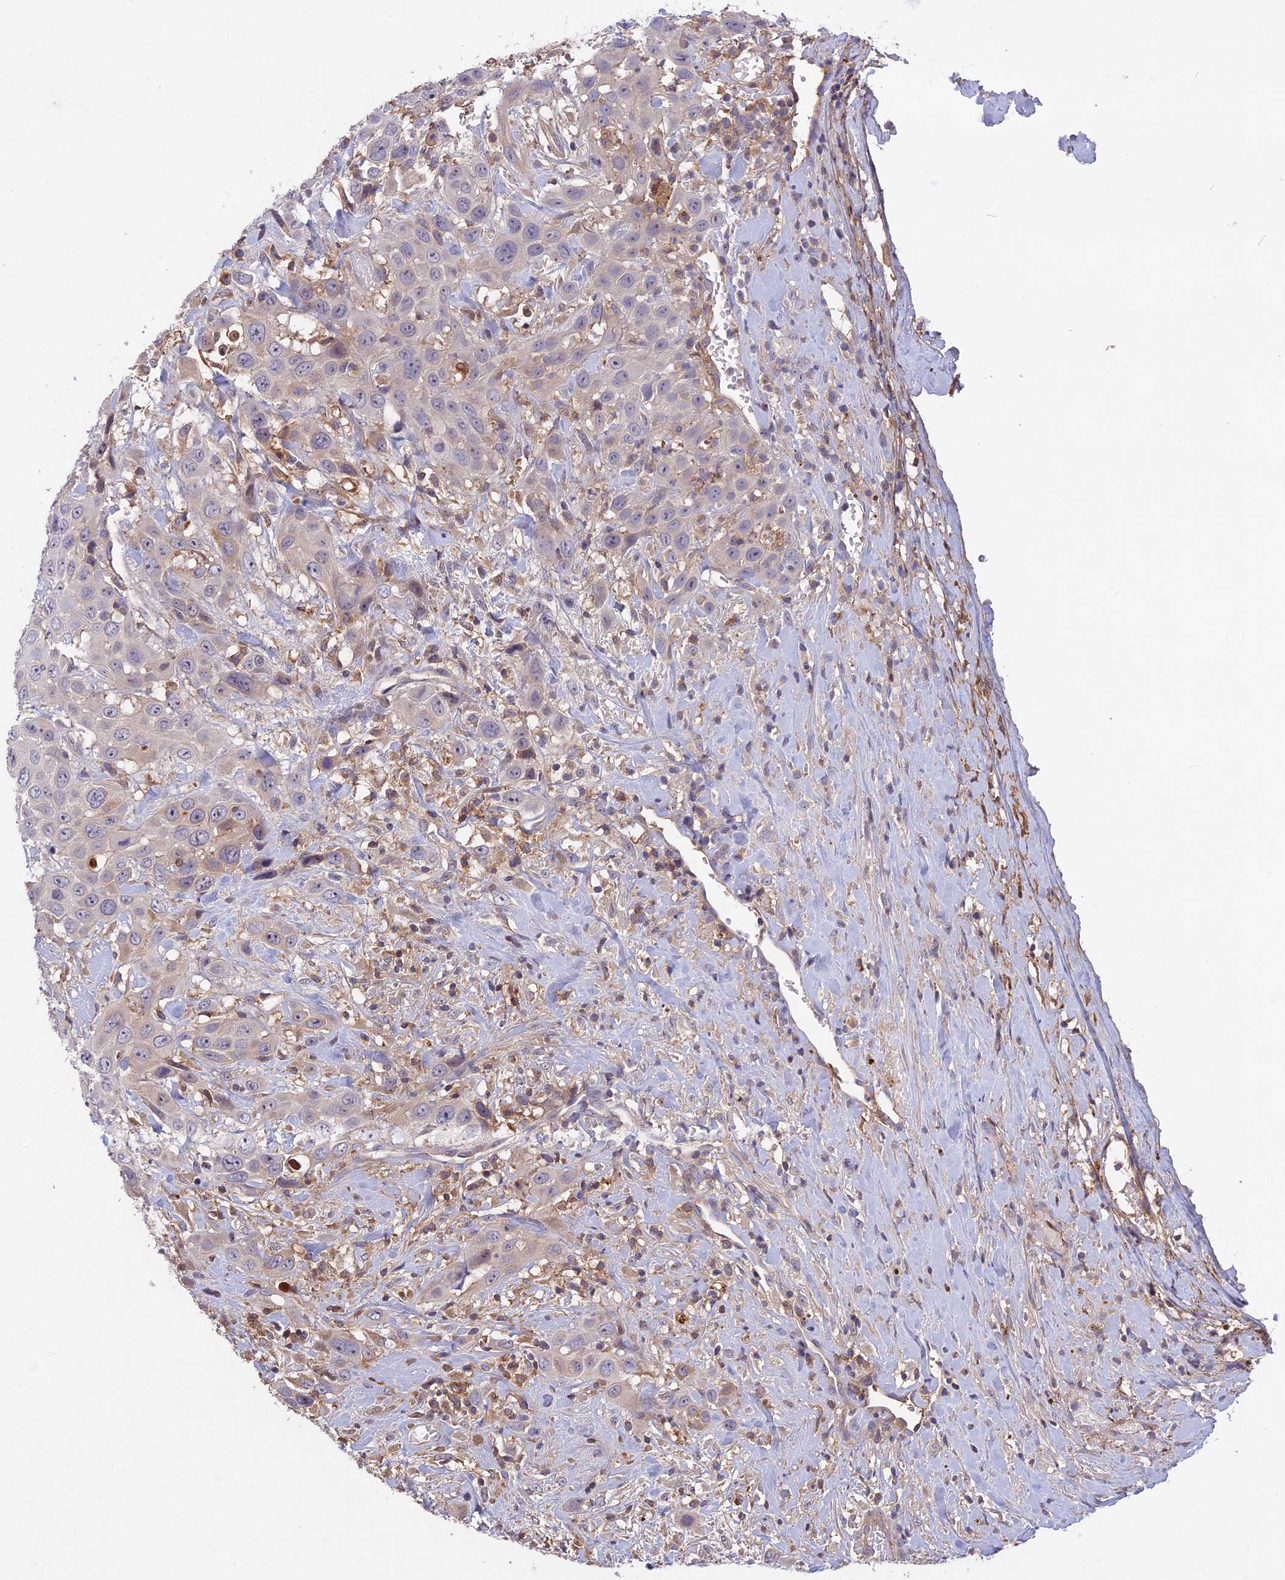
{"staining": {"intensity": "negative", "quantity": "none", "location": "none"}, "tissue": "head and neck cancer", "cell_type": "Tumor cells", "image_type": "cancer", "snomed": [{"axis": "morphology", "description": "Squamous cell carcinoma, NOS"}, {"axis": "topography", "description": "Head-Neck"}], "caption": "IHC of human head and neck squamous cell carcinoma exhibits no positivity in tumor cells.", "gene": "ADO", "patient": {"sex": "male", "age": 81}}